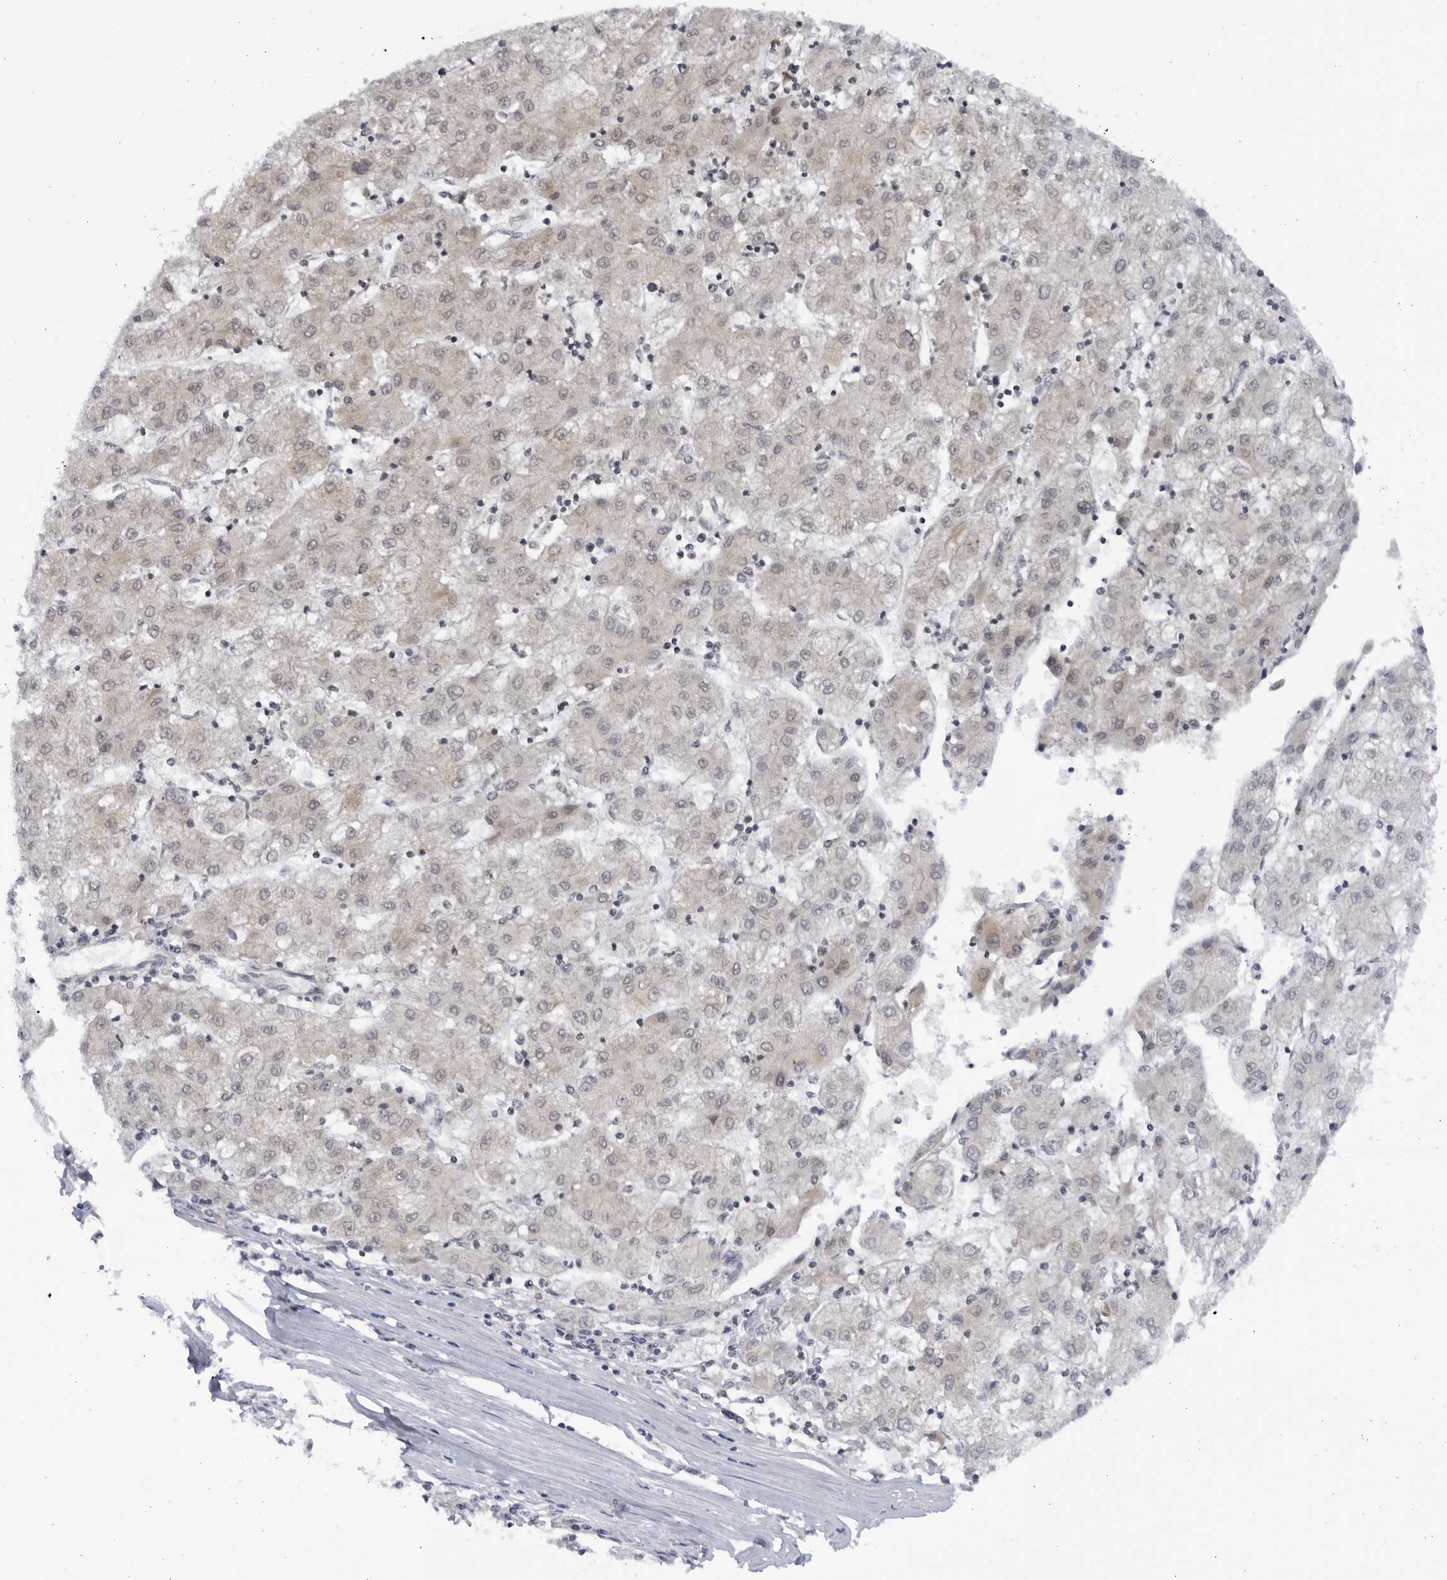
{"staining": {"intensity": "negative", "quantity": "none", "location": "none"}, "tissue": "liver cancer", "cell_type": "Tumor cells", "image_type": "cancer", "snomed": [{"axis": "morphology", "description": "Carcinoma, Hepatocellular, NOS"}, {"axis": "topography", "description": "Liver"}], "caption": "Immunohistochemistry micrograph of neoplastic tissue: liver cancer (hepatocellular carcinoma) stained with DAB (3,3'-diaminobenzidine) reveals no significant protein positivity in tumor cells.", "gene": "SLC25A22", "patient": {"sex": "male", "age": 72}}